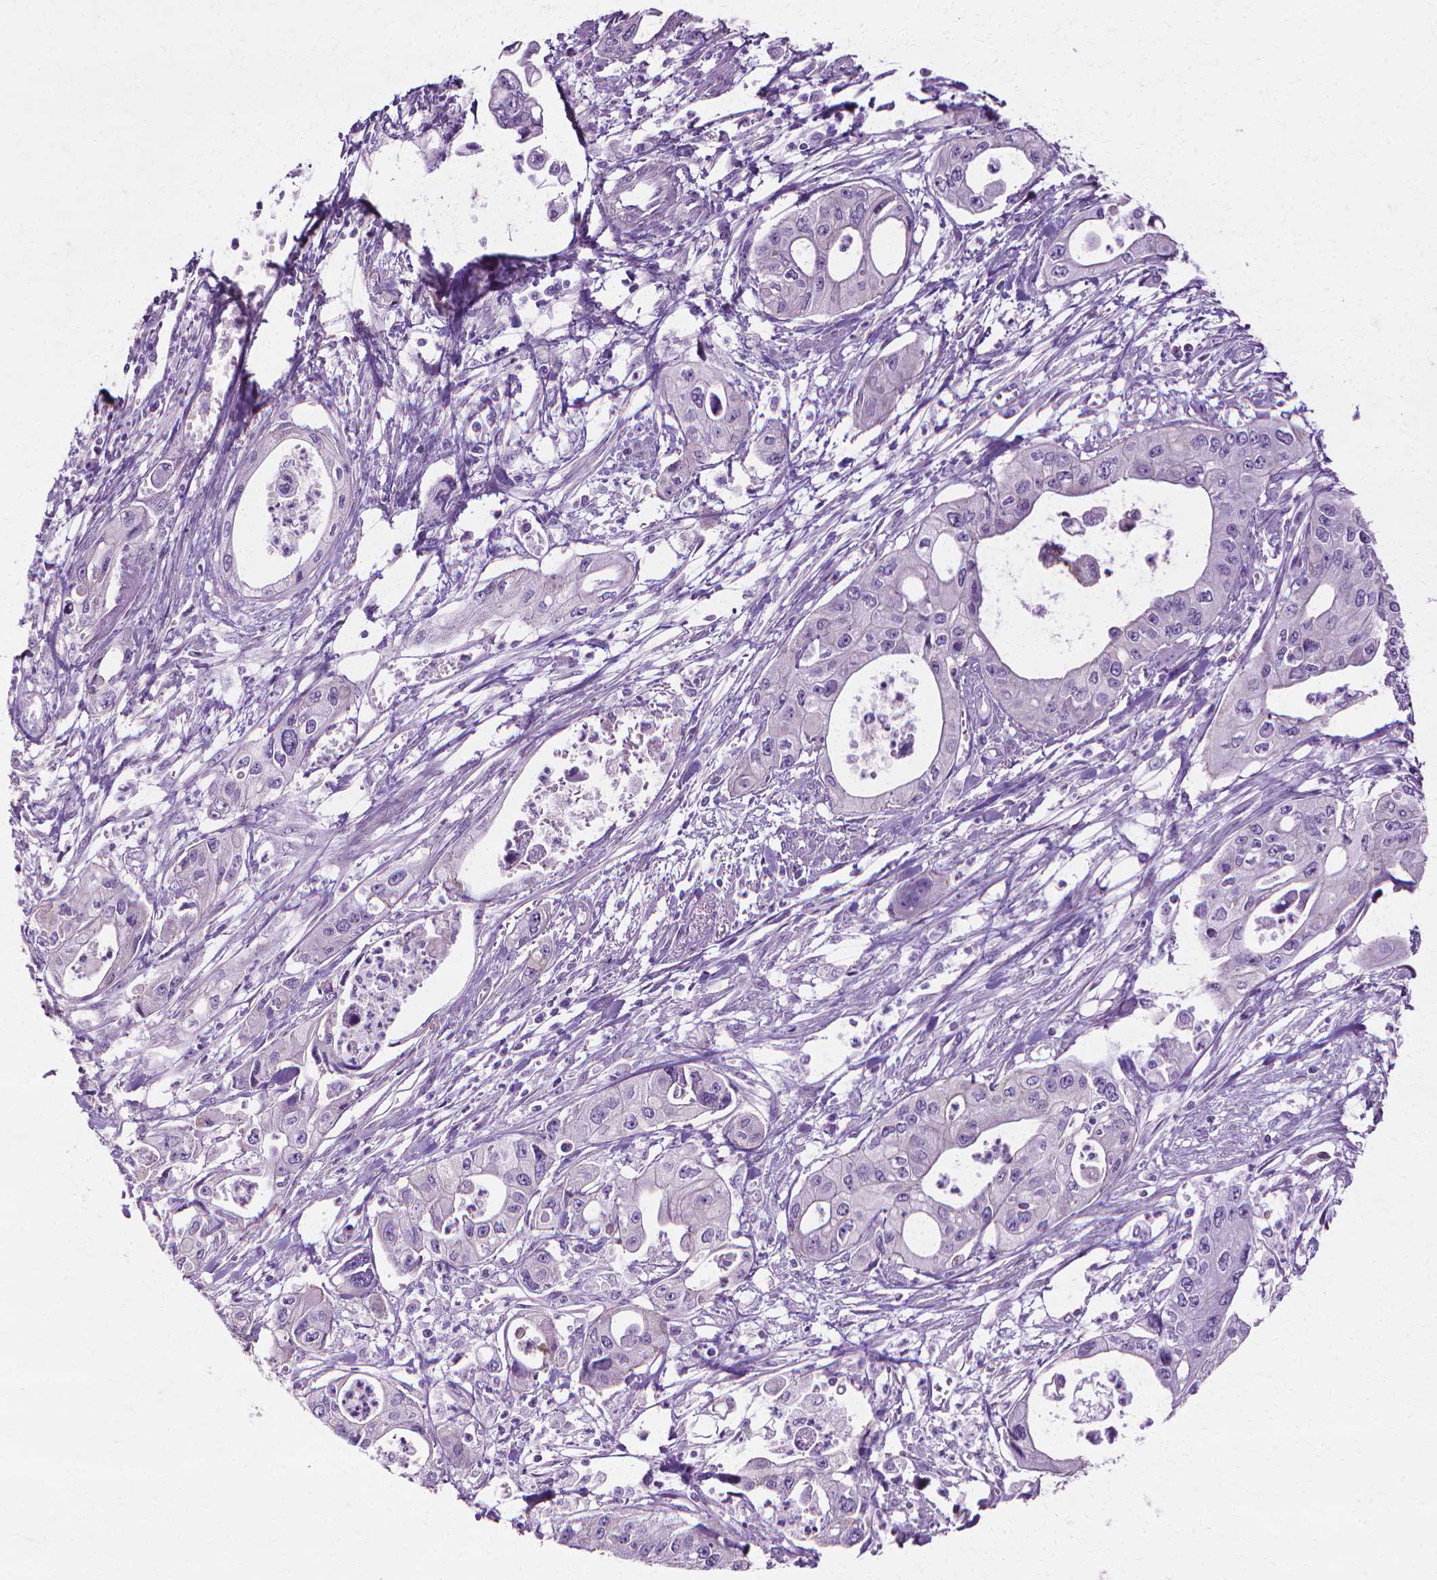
{"staining": {"intensity": "negative", "quantity": "none", "location": "none"}, "tissue": "pancreatic cancer", "cell_type": "Tumor cells", "image_type": "cancer", "snomed": [{"axis": "morphology", "description": "Adenocarcinoma, NOS"}, {"axis": "topography", "description": "Pancreas"}], "caption": "Tumor cells are negative for brown protein staining in pancreatic adenocarcinoma.", "gene": "CFAP157", "patient": {"sex": "male", "age": 70}}